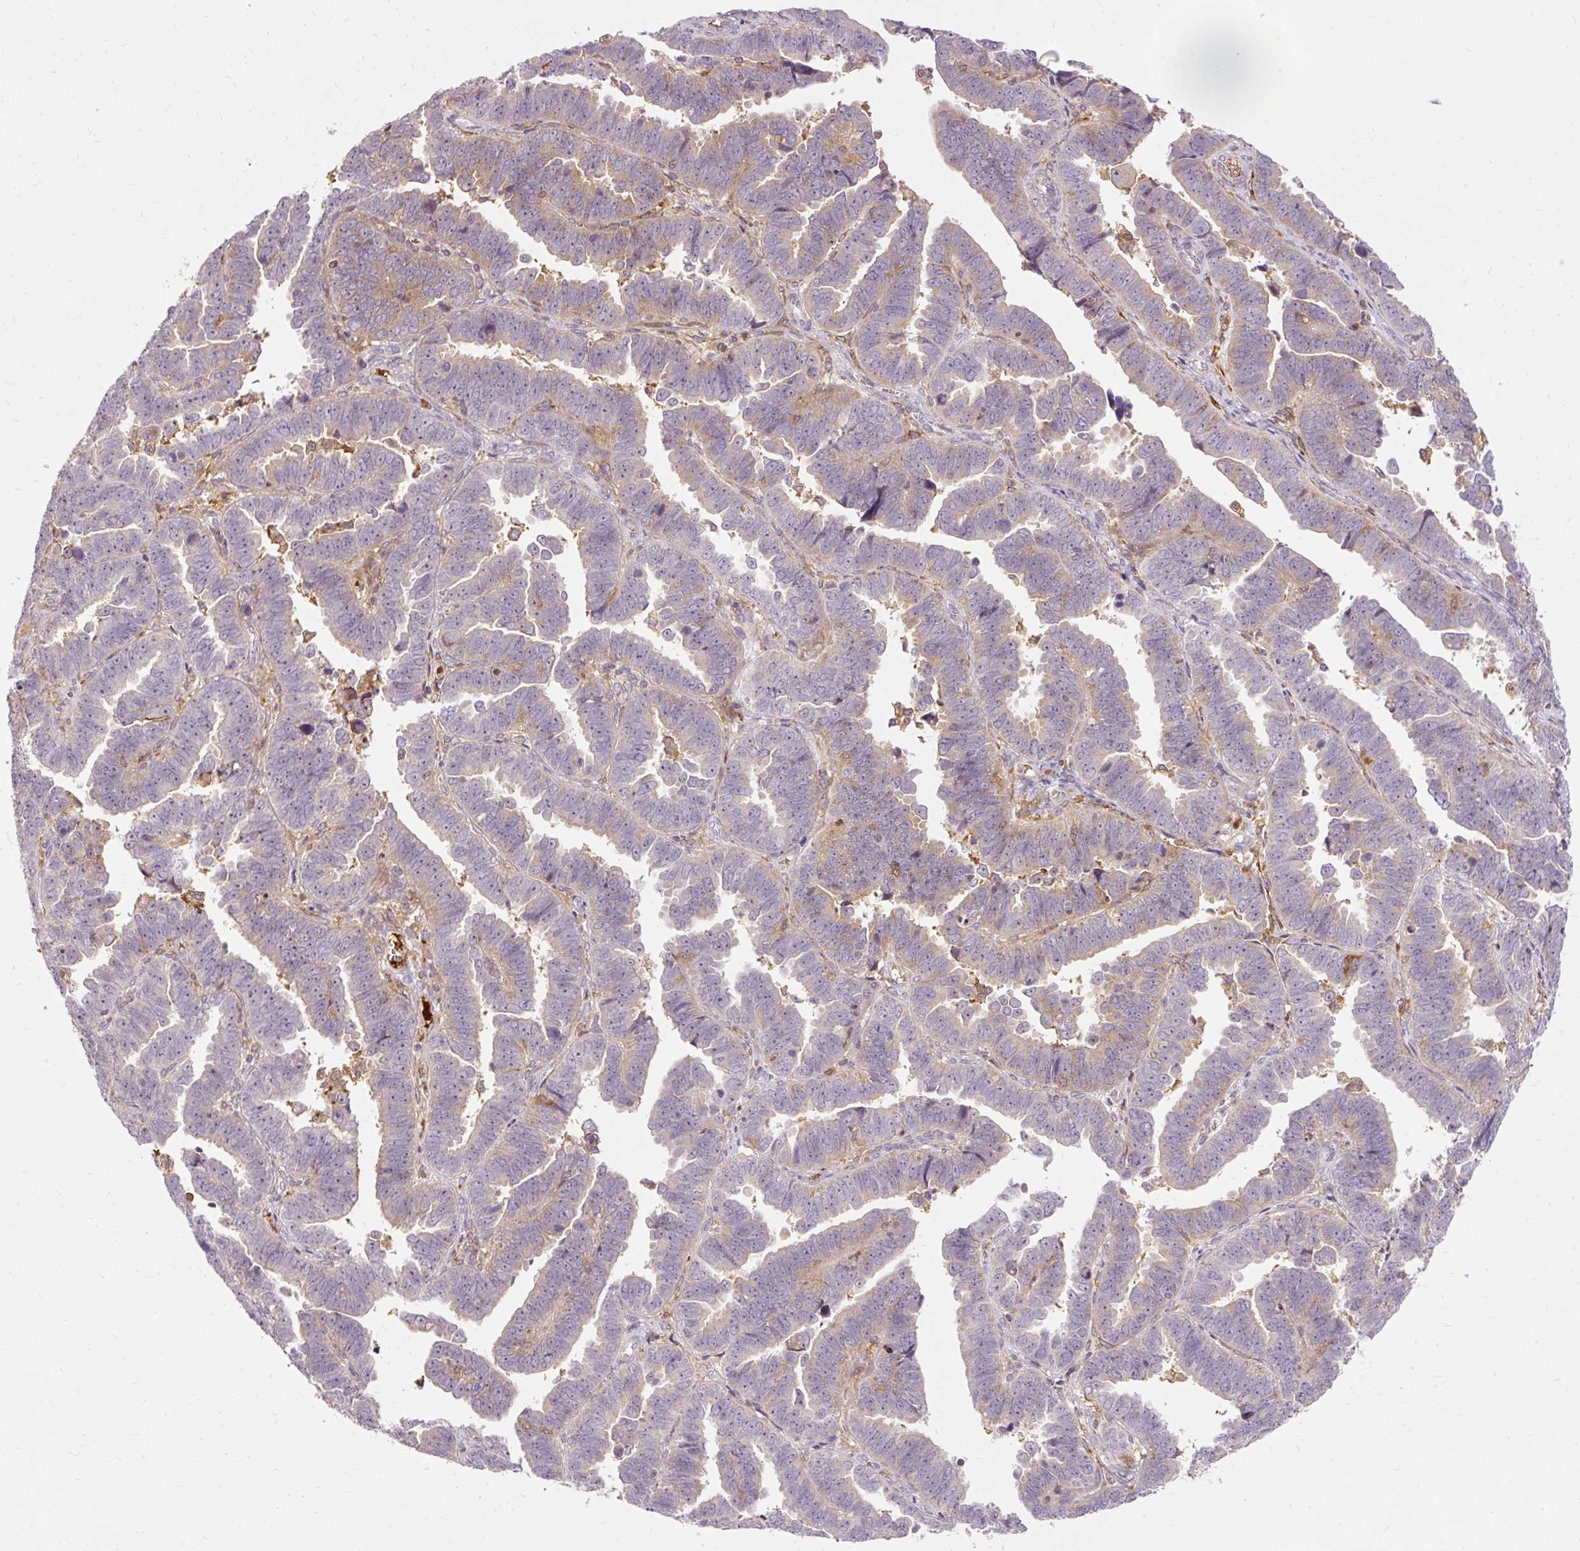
{"staining": {"intensity": "weak", "quantity": "25%-75%", "location": "cytoplasmic/membranous"}, "tissue": "endometrial cancer", "cell_type": "Tumor cells", "image_type": "cancer", "snomed": [{"axis": "morphology", "description": "Adenocarcinoma, NOS"}, {"axis": "topography", "description": "Endometrium"}], "caption": "The micrograph reveals a brown stain indicating the presence of a protein in the cytoplasmic/membranous of tumor cells in adenocarcinoma (endometrial).", "gene": "CEBPZ", "patient": {"sex": "female", "age": 75}}